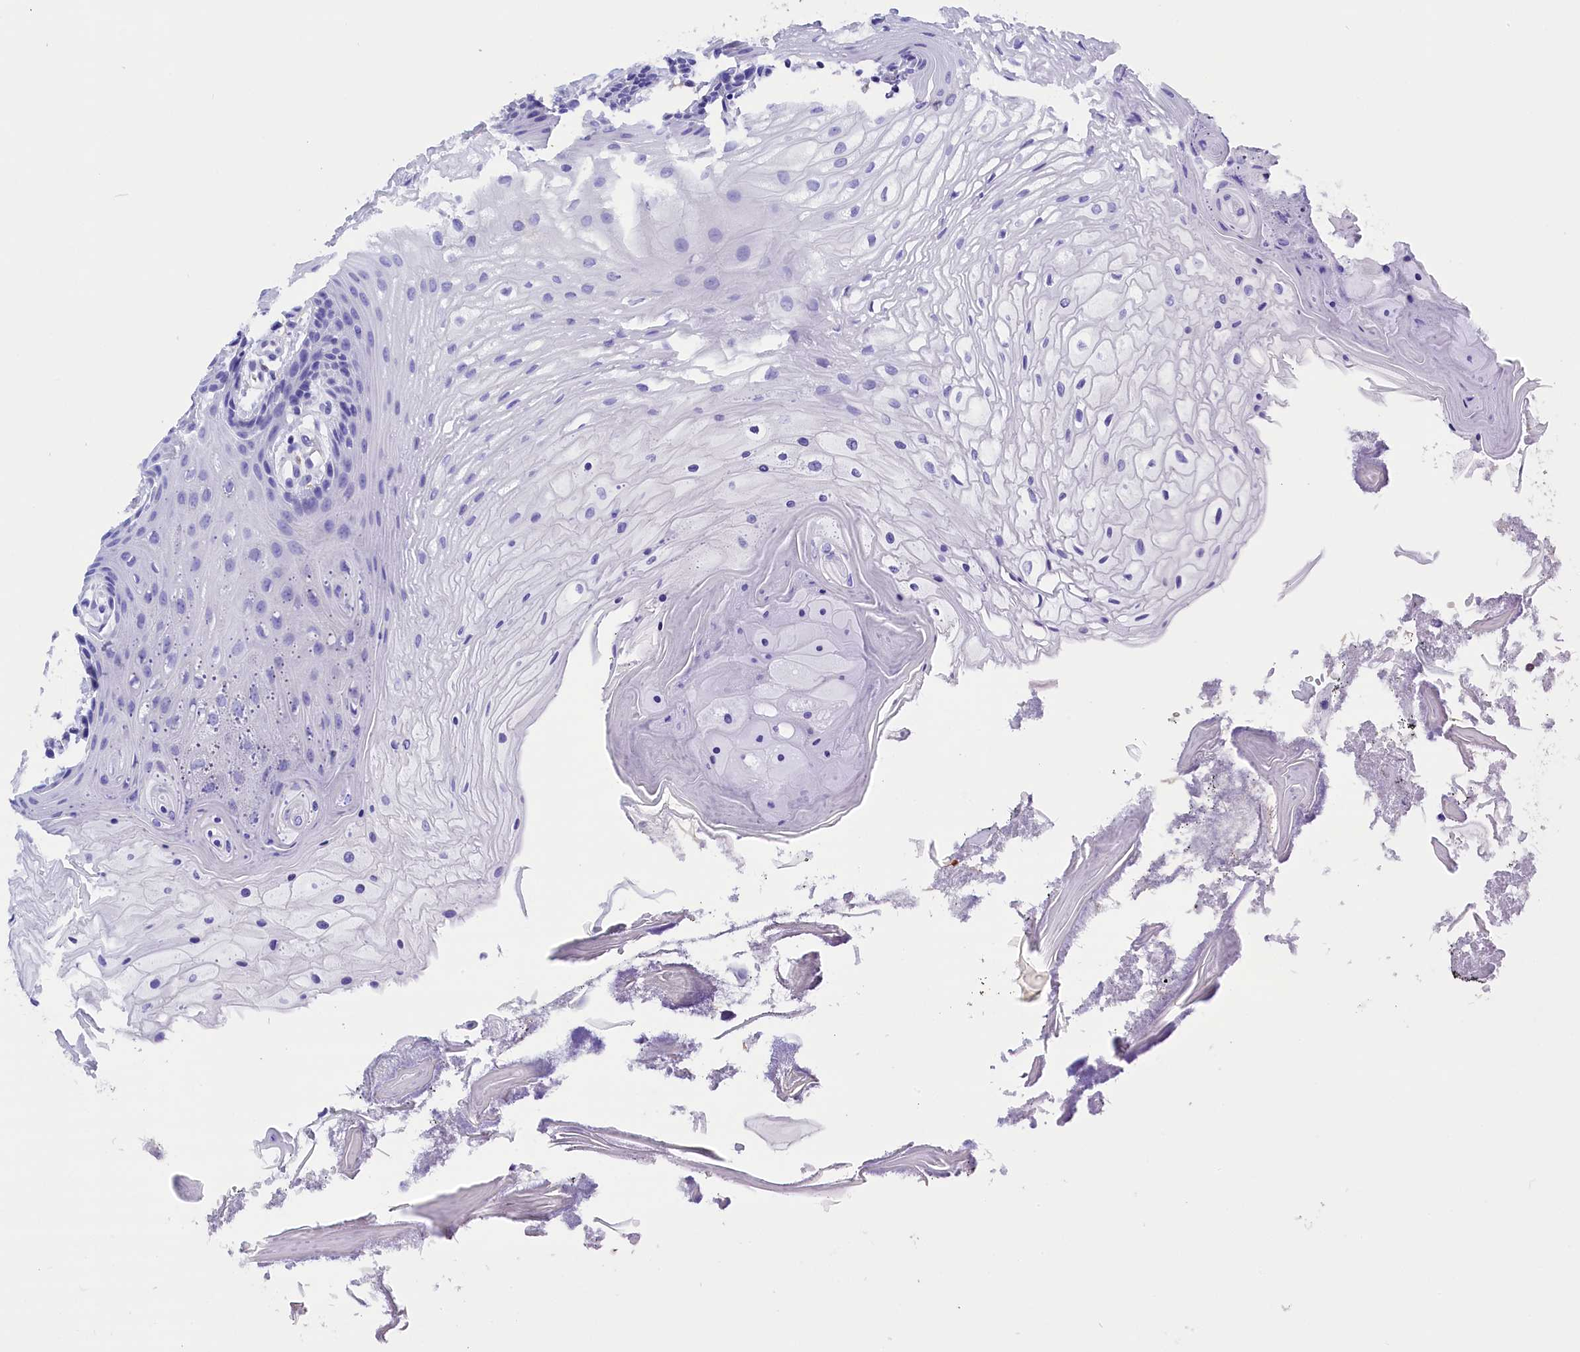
{"staining": {"intensity": "negative", "quantity": "none", "location": "none"}, "tissue": "oral mucosa", "cell_type": "Squamous epithelial cells", "image_type": "normal", "snomed": [{"axis": "morphology", "description": "Normal tissue, NOS"}, {"axis": "topography", "description": "Oral tissue"}], "caption": "High power microscopy photomicrograph of an immunohistochemistry (IHC) micrograph of unremarkable oral mucosa, revealing no significant positivity in squamous epithelial cells. (Stains: DAB (3,3'-diaminobenzidine) immunohistochemistry with hematoxylin counter stain, Microscopy: brightfield microscopy at high magnification).", "gene": "CLC", "patient": {"sex": "female", "age": 80}}